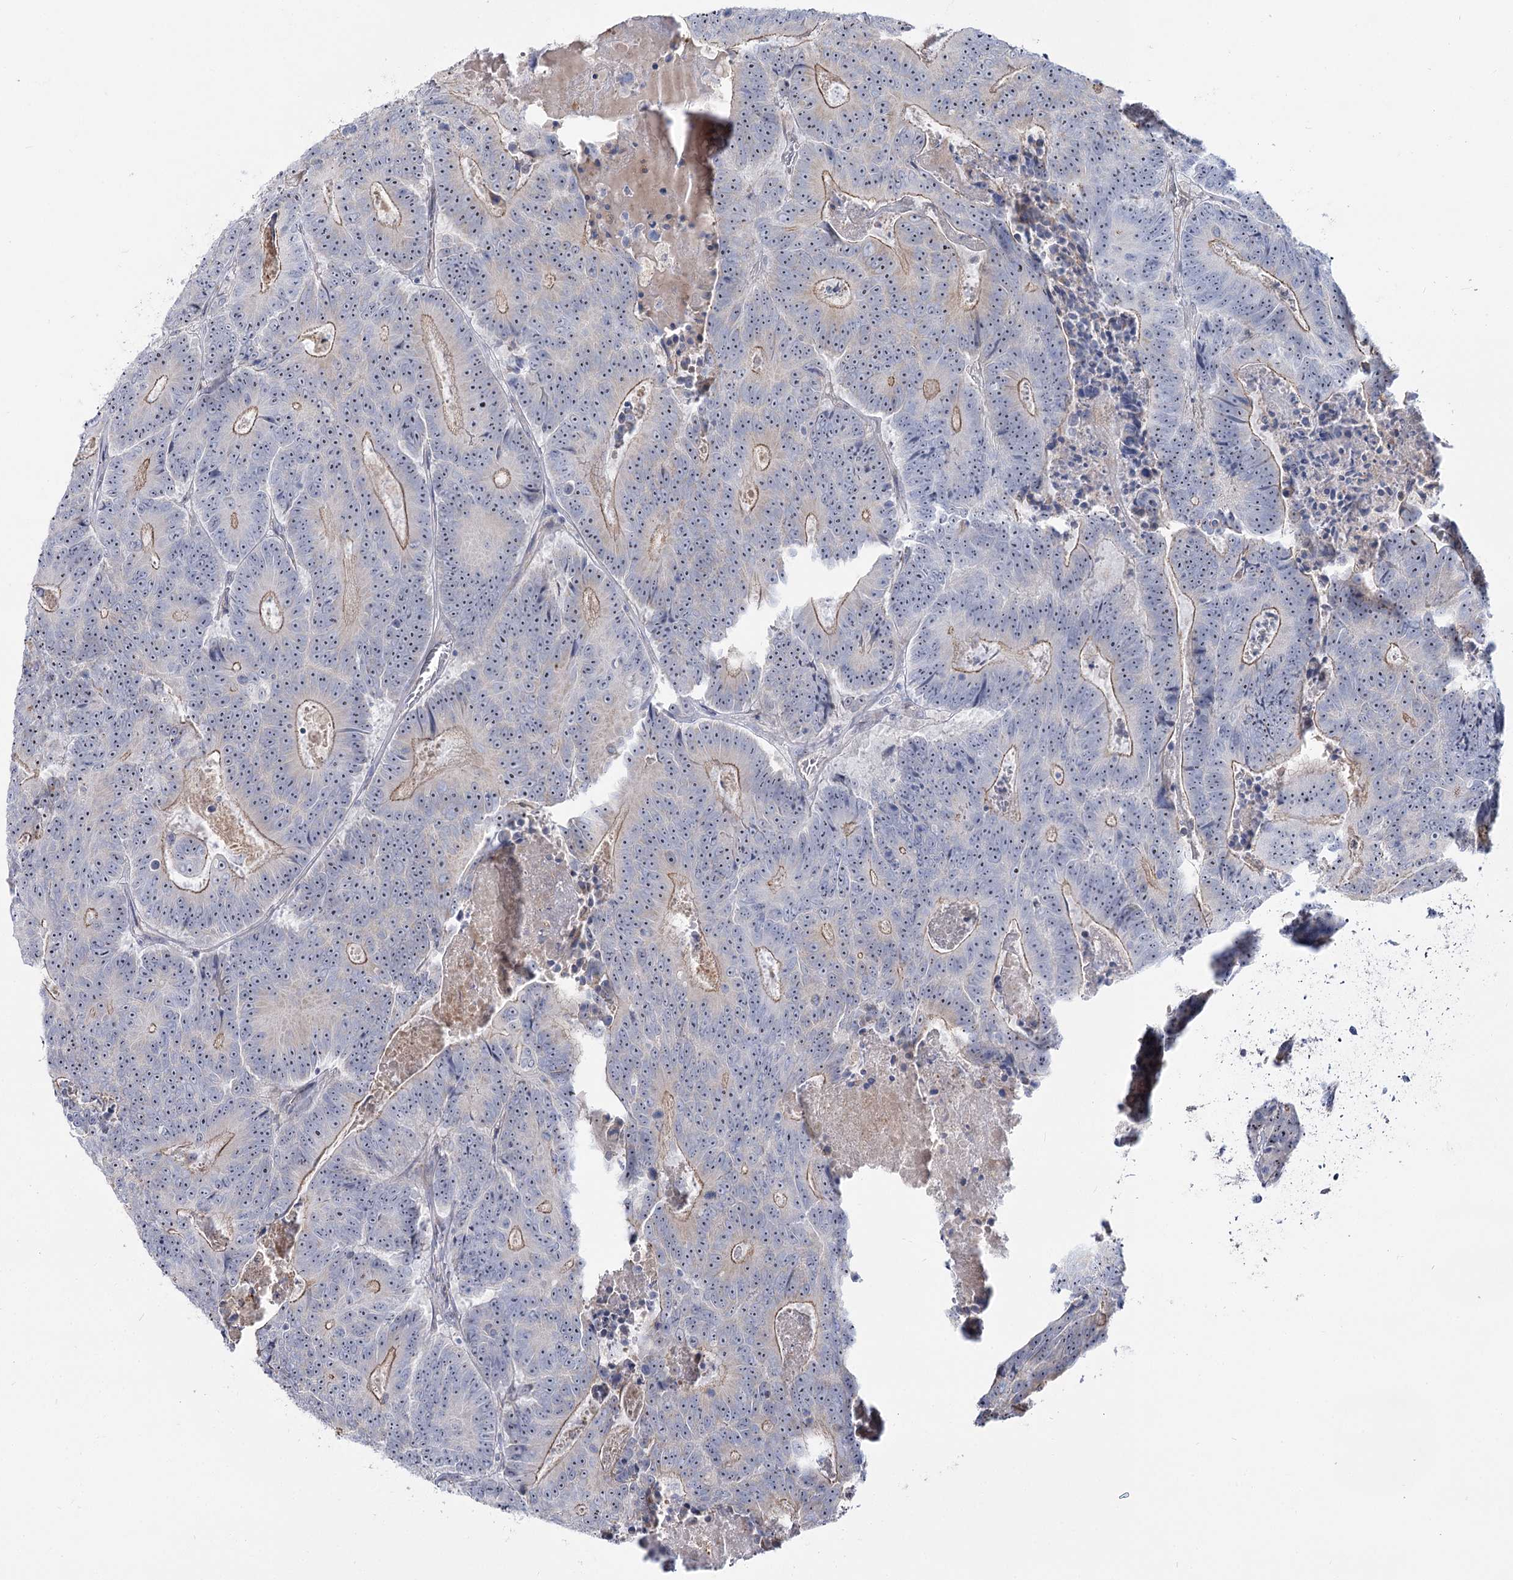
{"staining": {"intensity": "moderate", "quantity": "<25%", "location": "cytoplasmic/membranous"}, "tissue": "colorectal cancer", "cell_type": "Tumor cells", "image_type": "cancer", "snomed": [{"axis": "morphology", "description": "Adenocarcinoma, NOS"}, {"axis": "topography", "description": "Colon"}], "caption": "An image showing moderate cytoplasmic/membranous expression in approximately <25% of tumor cells in colorectal cancer (adenocarcinoma), as visualized by brown immunohistochemical staining.", "gene": "SUOX", "patient": {"sex": "male", "age": 83}}